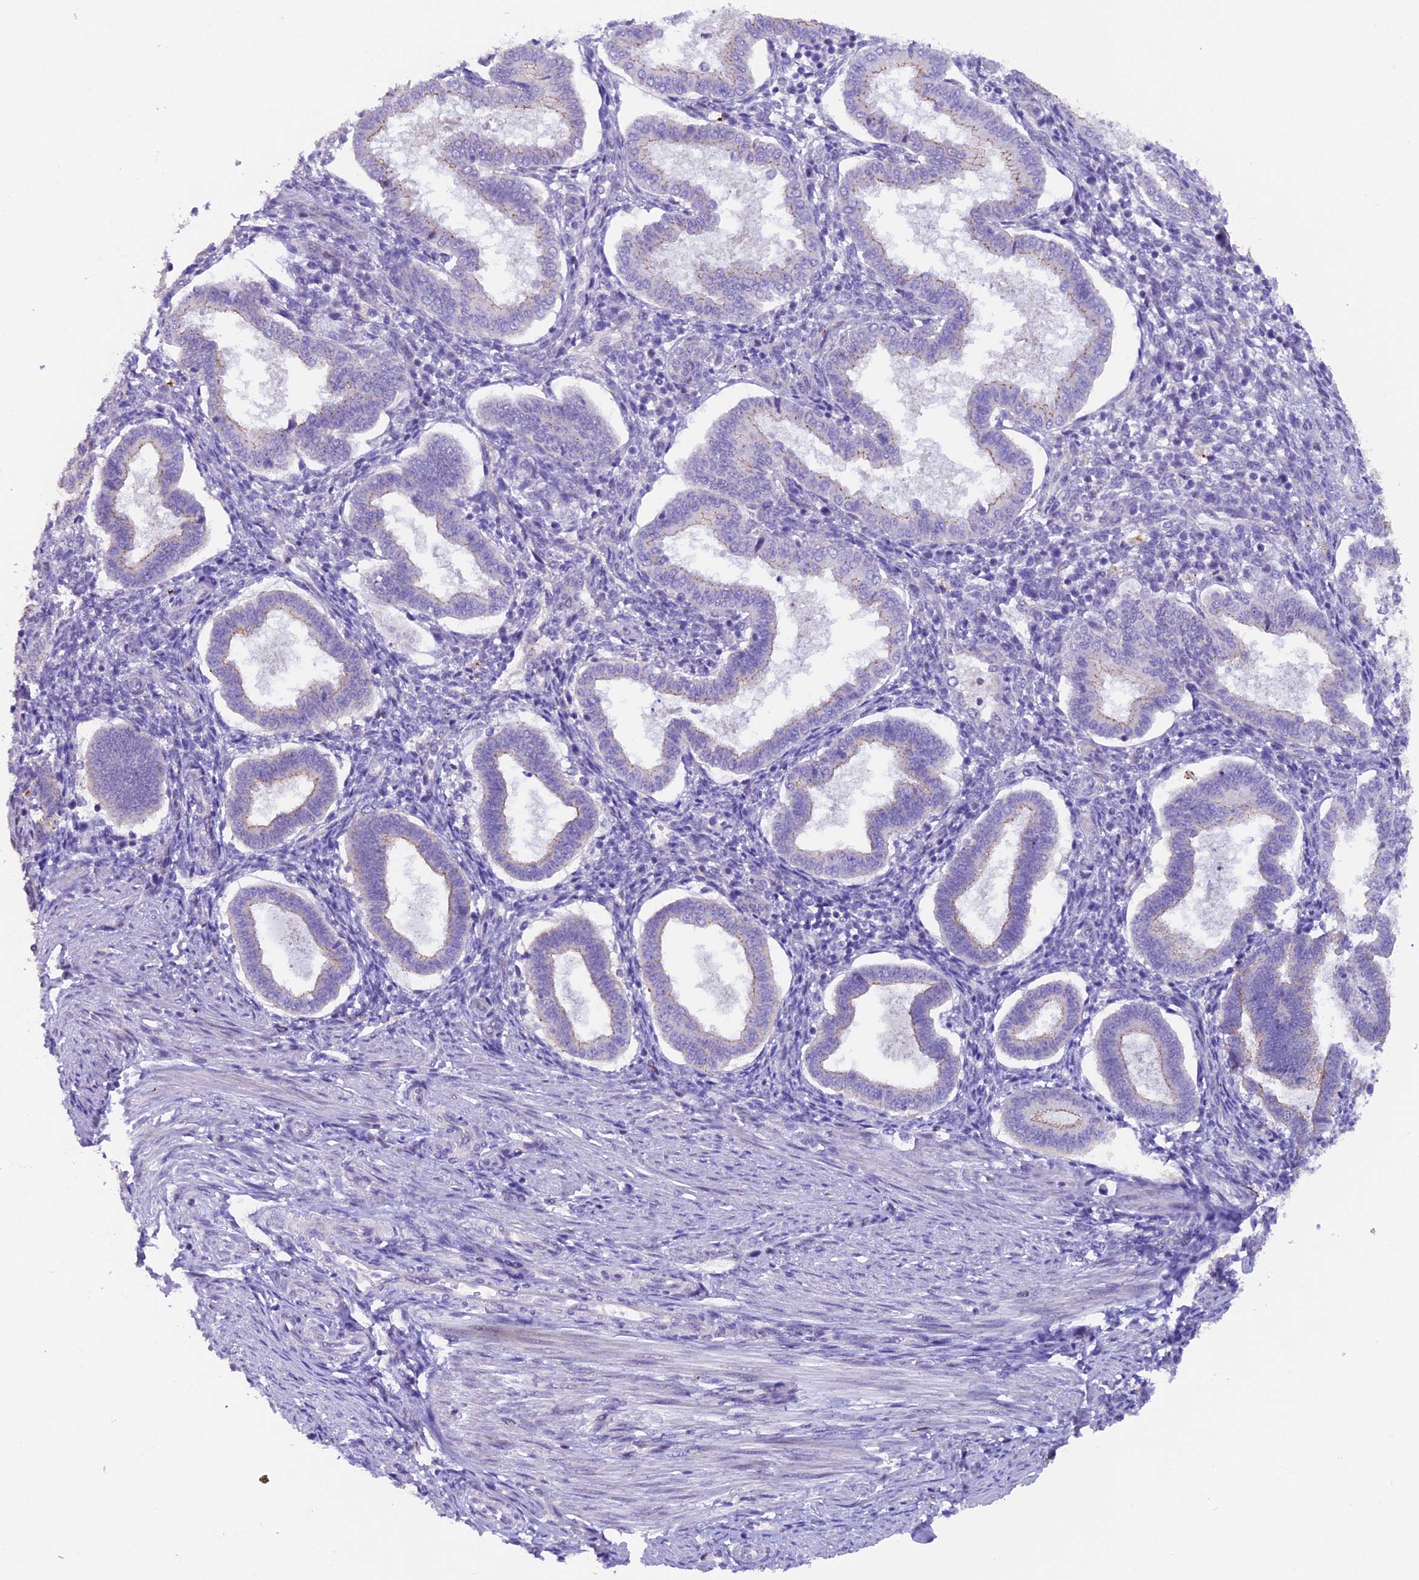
{"staining": {"intensity": "negative", "quantity": "none", "location": "none"}, "tissue": "endometrium", "cell_type": "Cells in endometrial stroma", "image_type": "normal", "snomed": [{"axis": "morphology", "description": "Normal tissue, NOS"}, {"axis": "topography", "description": "Endometrium"}], "caption": "Immunohistochemical staining of benign endometrium demonstrates no significant positivity in cells in endometrial stroma.", "gene": "NCK2", "patient": {"sex": "female", "age": 24}}